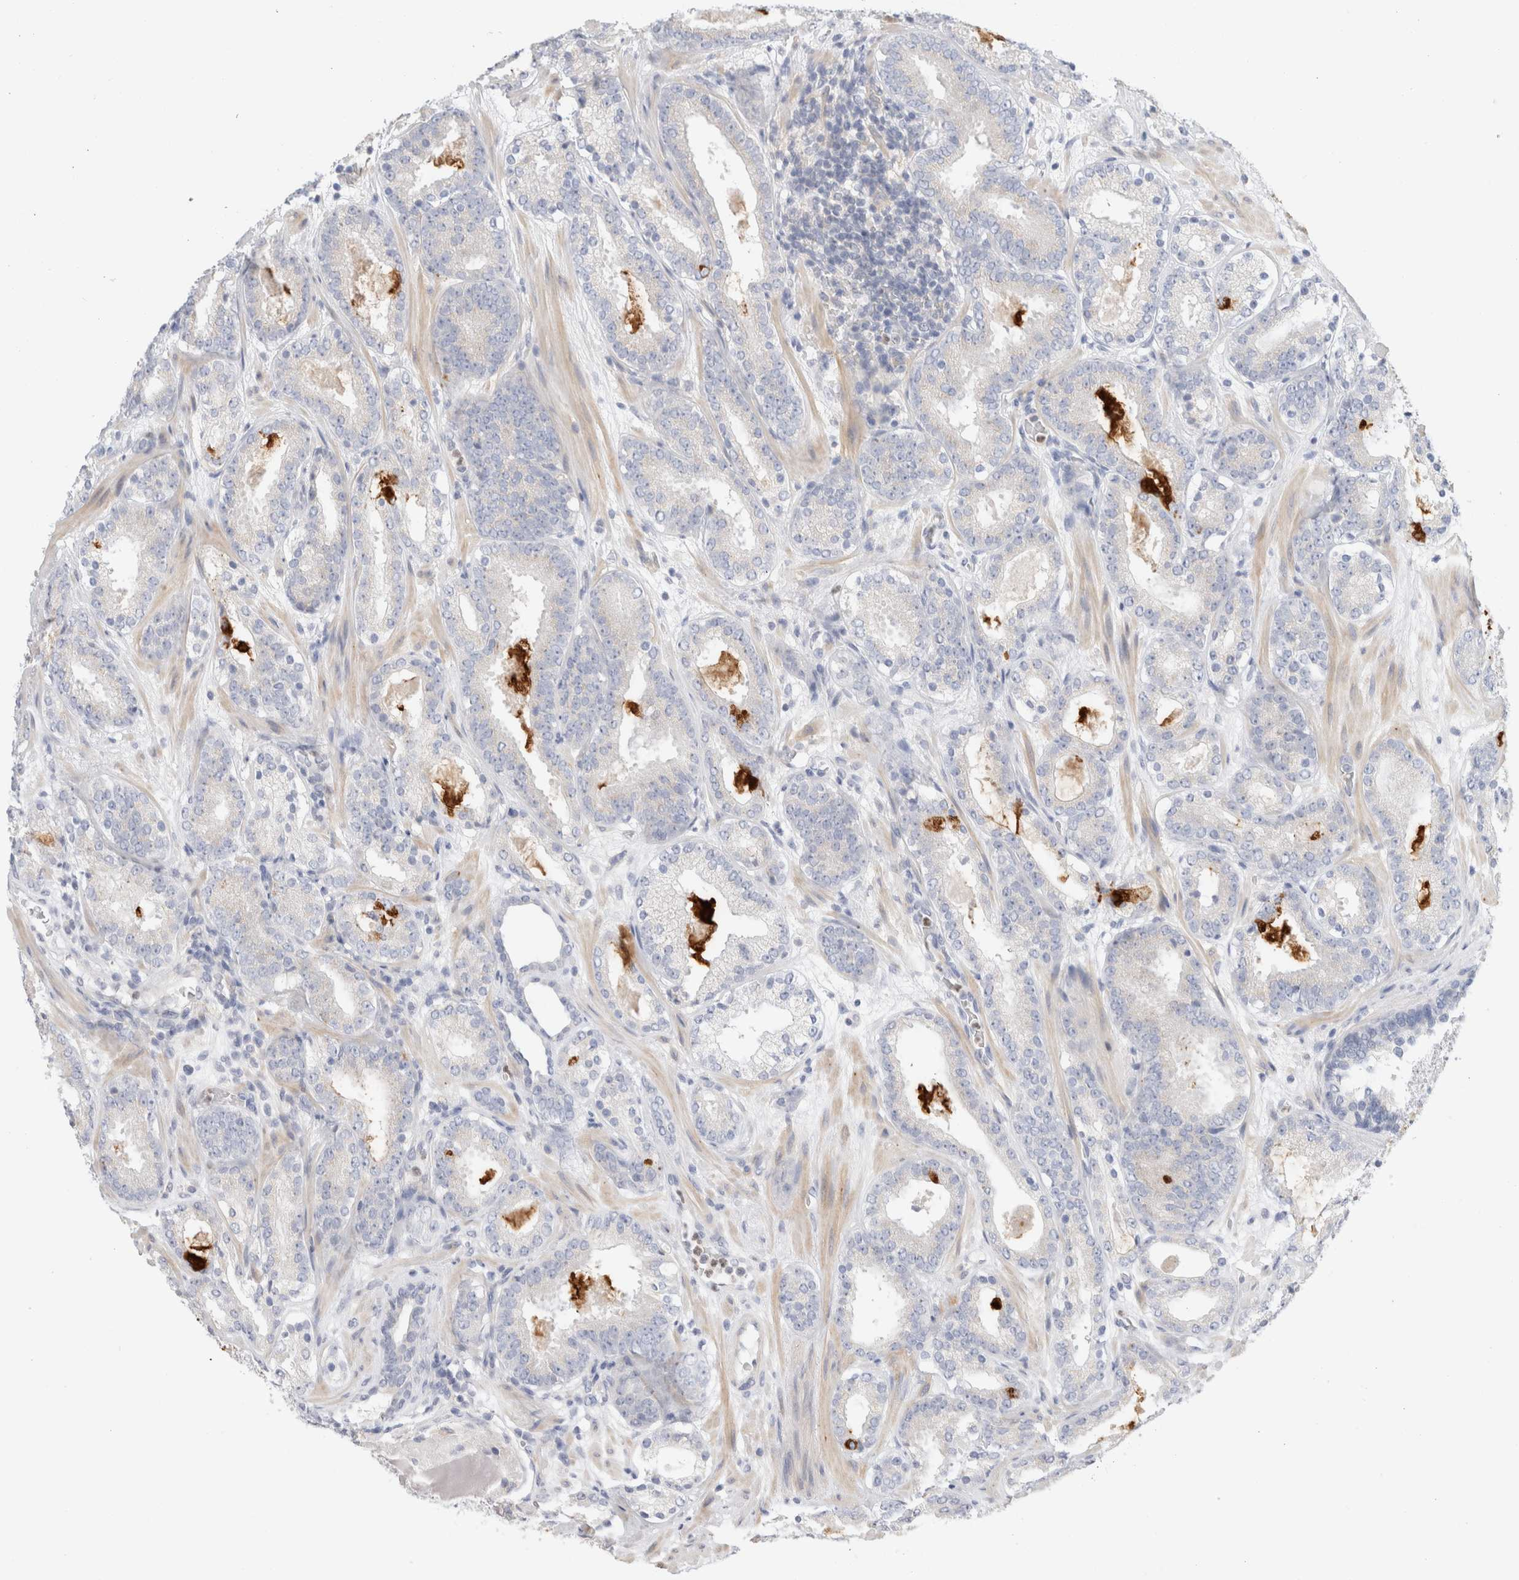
{"staining": {"intensity": "negative", "quantity": "none", "location": "none"}, "tissue": "prostate cancer", "cell_type": "Tumor cells", "image_type": "cancer", "snomed": [{"axis": "morphology", "description": "Adenocarcinoma, Low grade"}, {"axis": "topography", "description": "Prostate"}], "caption": "DAB (3,3'-diaminobenzidine) immunohistochemical staining of human adenocarcinoma (low-grade) (prostate) exhibits no significant staining in tumor cells. (Brightfield microscopy of DAB immunohistochemistry (IHC) at high magnification).", "gene": "ADAM30", "patient": {"sex": "male", "age": 69}}